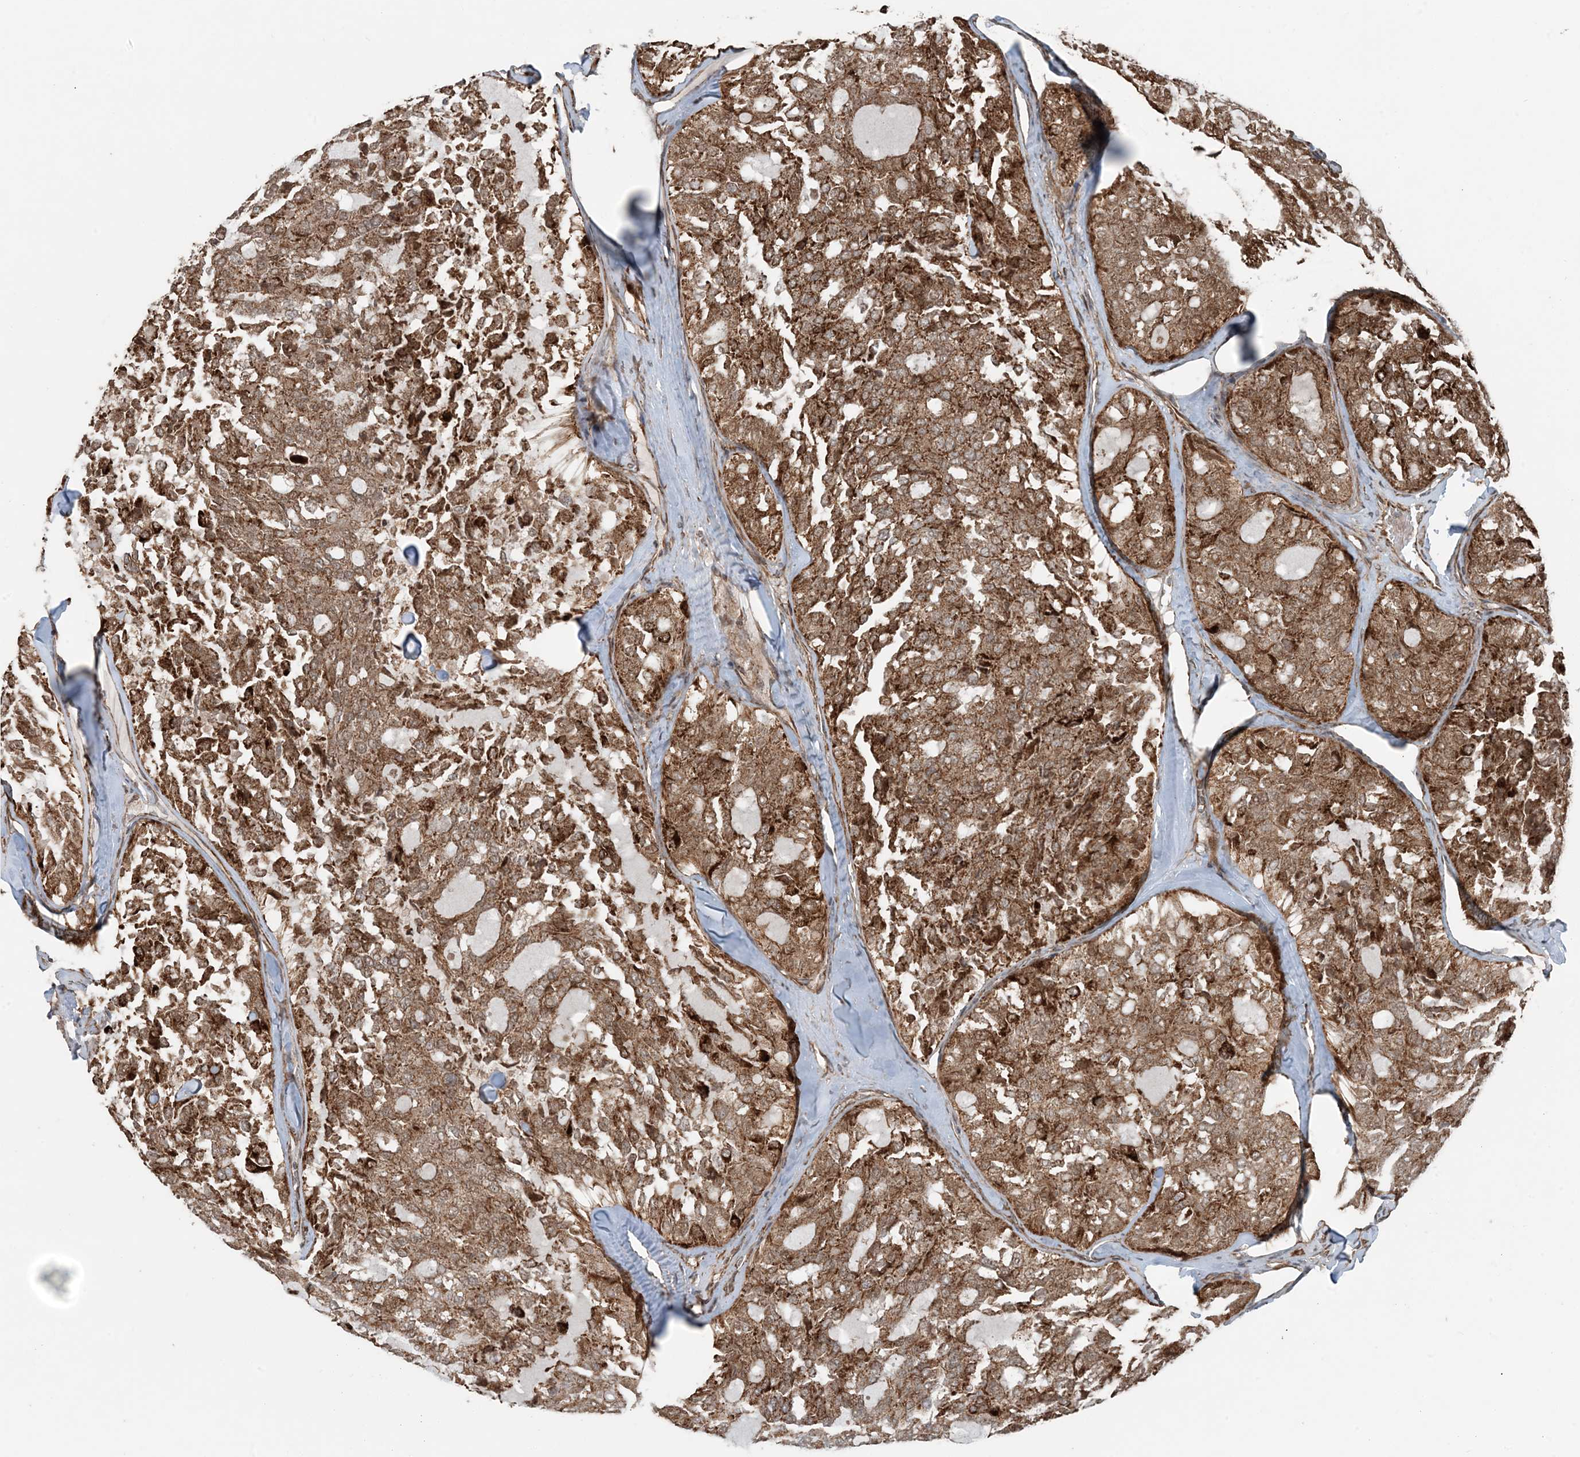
{"staining": {"intensity": "moderate", "quantity": ">75%", "location": "cytoplasmic/membranous"}, "tissue": "thyroid cancer", "cell_type": "Tumor cells", "image_type": "cancer", "snomed": [{"axis": "morphology", "description": "Follicular adenoma carcinoma, NOS"}, {"axis": "topography", "description": "Thyroid gland"}], "caption": "Brown immunohistochemical staining in follicular adenoma carcinoma (thyroid) displays moderate cytoplasmic/membranous positivity in about >75% of tumor cells. The staining was performed using DAB to visualize the protein expression in brown, while the nuclei were stained in blue with hematoxylin (Magnification: 20x).", "gene": "EDEM2", "patient": {"sex": "male", "age": 75}}